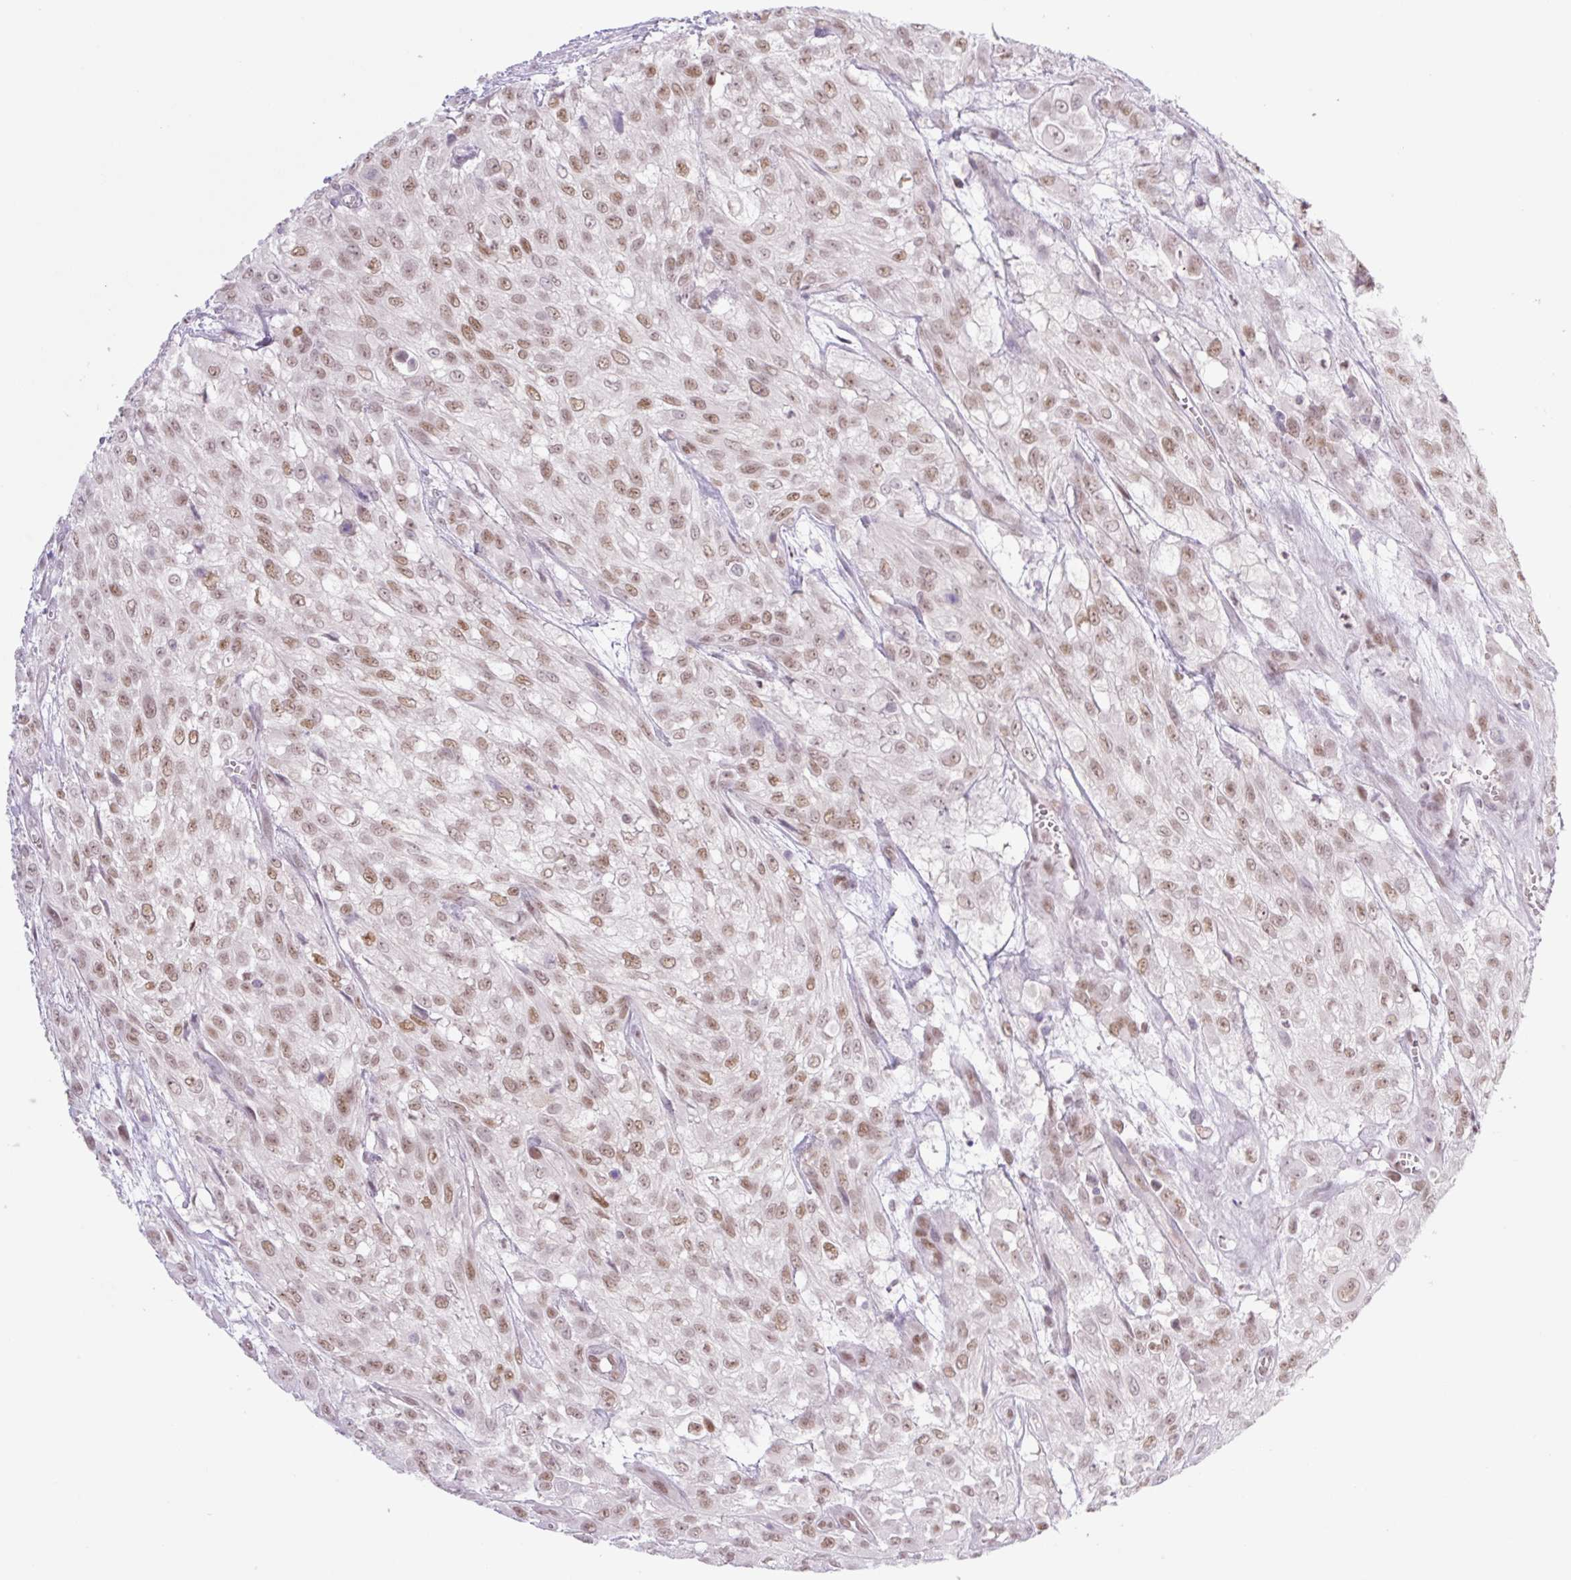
{"staining": {"intensity": "moderate", "quantity": ">75%", "location": "nuclear"}, "tissue": "urothelial cancer", "cell_type": "Tumor cells", "image_type": "cancer", "snomed": [{"axis": "morphology", "description": "Urothelial carcinoma, High grade"}, {"axis": "topography", "description": "Urinary bladder"}], "caption": "IHC photomicrograph of urothelial carcinoma (high-grade) stained for a protein (brown), which reveals medium levels of moderate nuclear staining in about >75% of tumor cells.", "gene": "TLE3", "patient": {"sex": "male", "age": 57}}